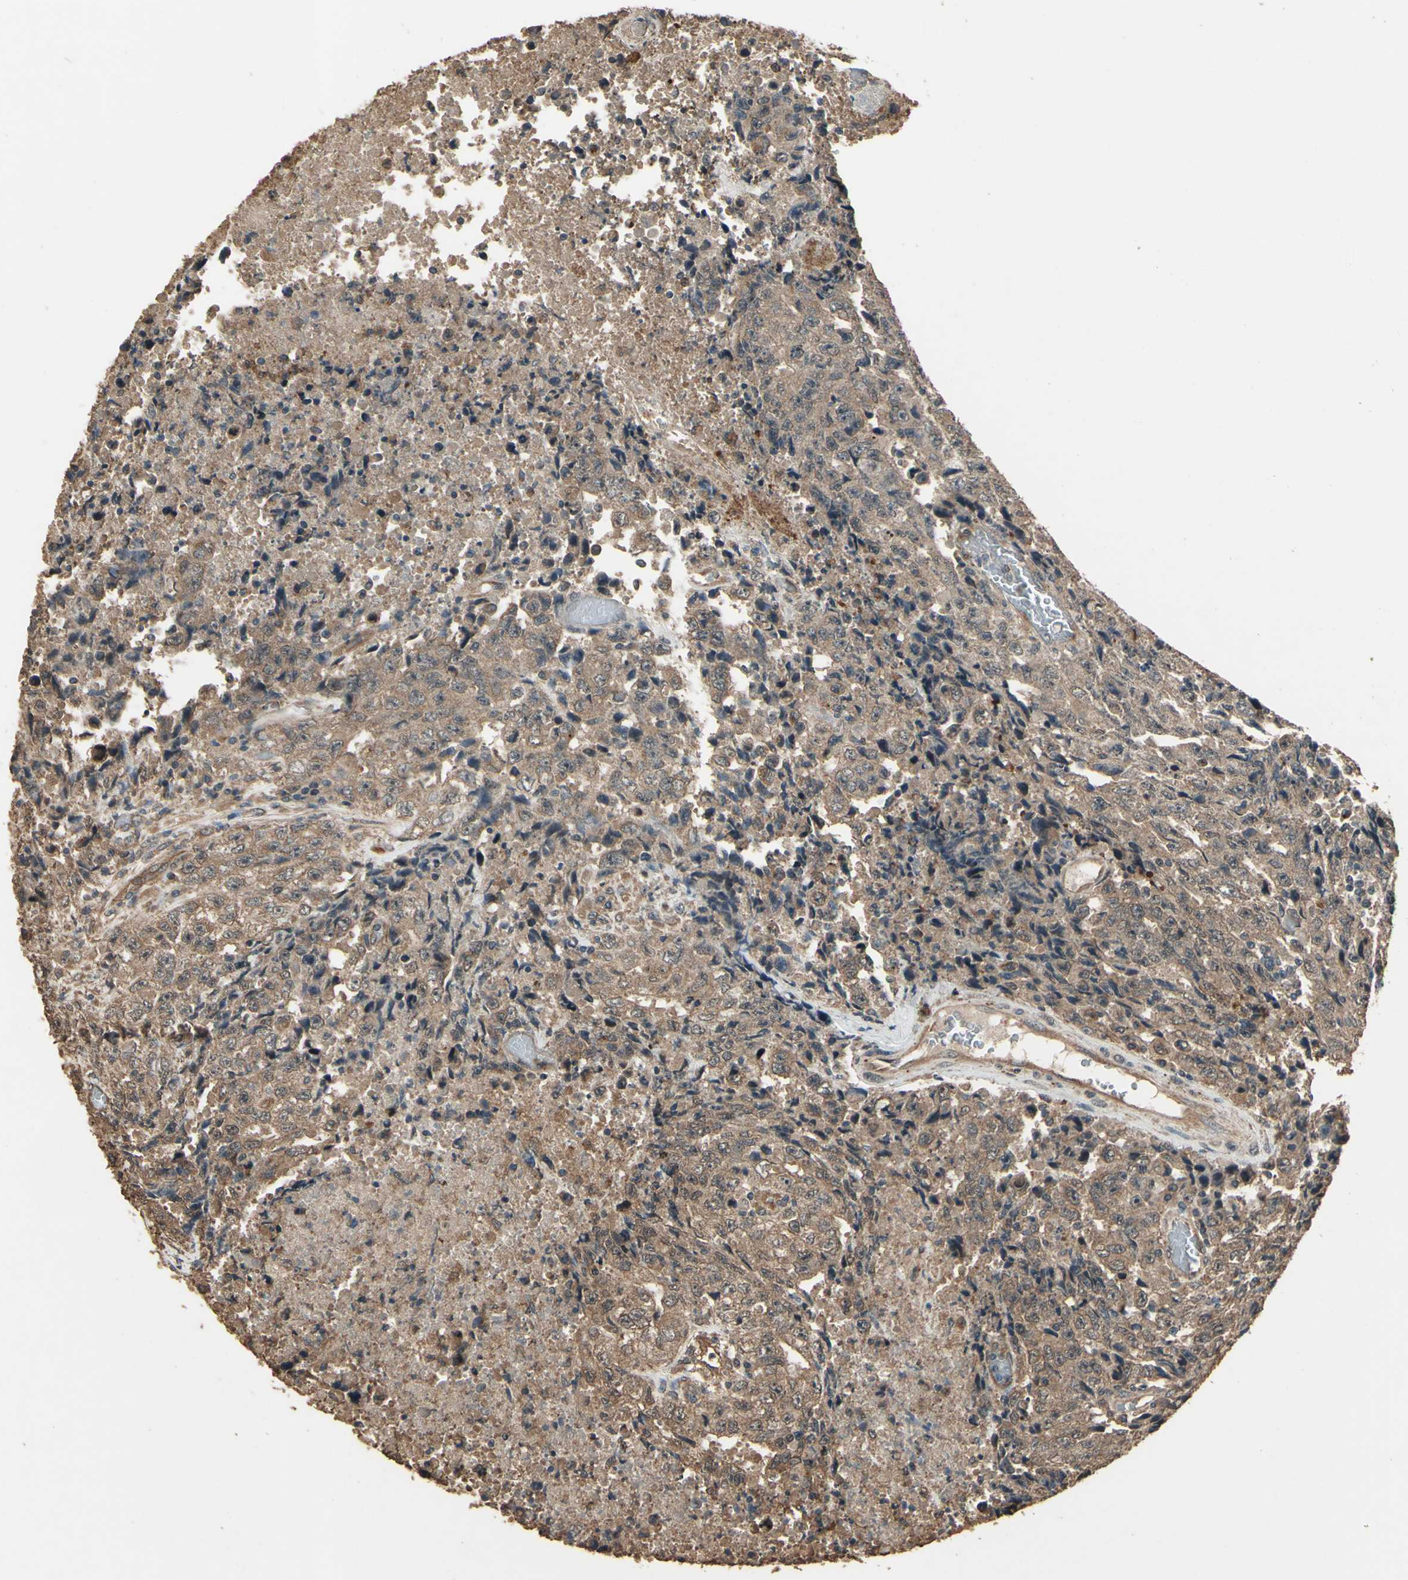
{"staining": {"intensity": "moderate", "quantity": ">75%", "location": "cytoplasmic/membranous"}, "tissue": "testis cancer", "cell_type": "Tumor cells", "image_type": "cancer", "snomed": [{"axis": "morphology", "description": "Necrosis, NOS"}, {"axis": "morphology", "description": "Carcinoma, Embryonal, NOS"}, {"axis": "topography", "description": "Testis"}], "caption": "Immunohistochemistry (IHC) staining of testis cancer, which demonstrates medium levels of moderate cytoplasmic/membranous staining in approximately >75% of tumor cells indicating moderate cytoplasmic/membranous protein expression. The staining was performed using DAB (3,3'-diaminobenzidine) (brown) for protein detection and nuclei were counterstained in hematoxylin (blue).", "gene": "TSPO", "patient": {"sex": "male", "age": 19}}